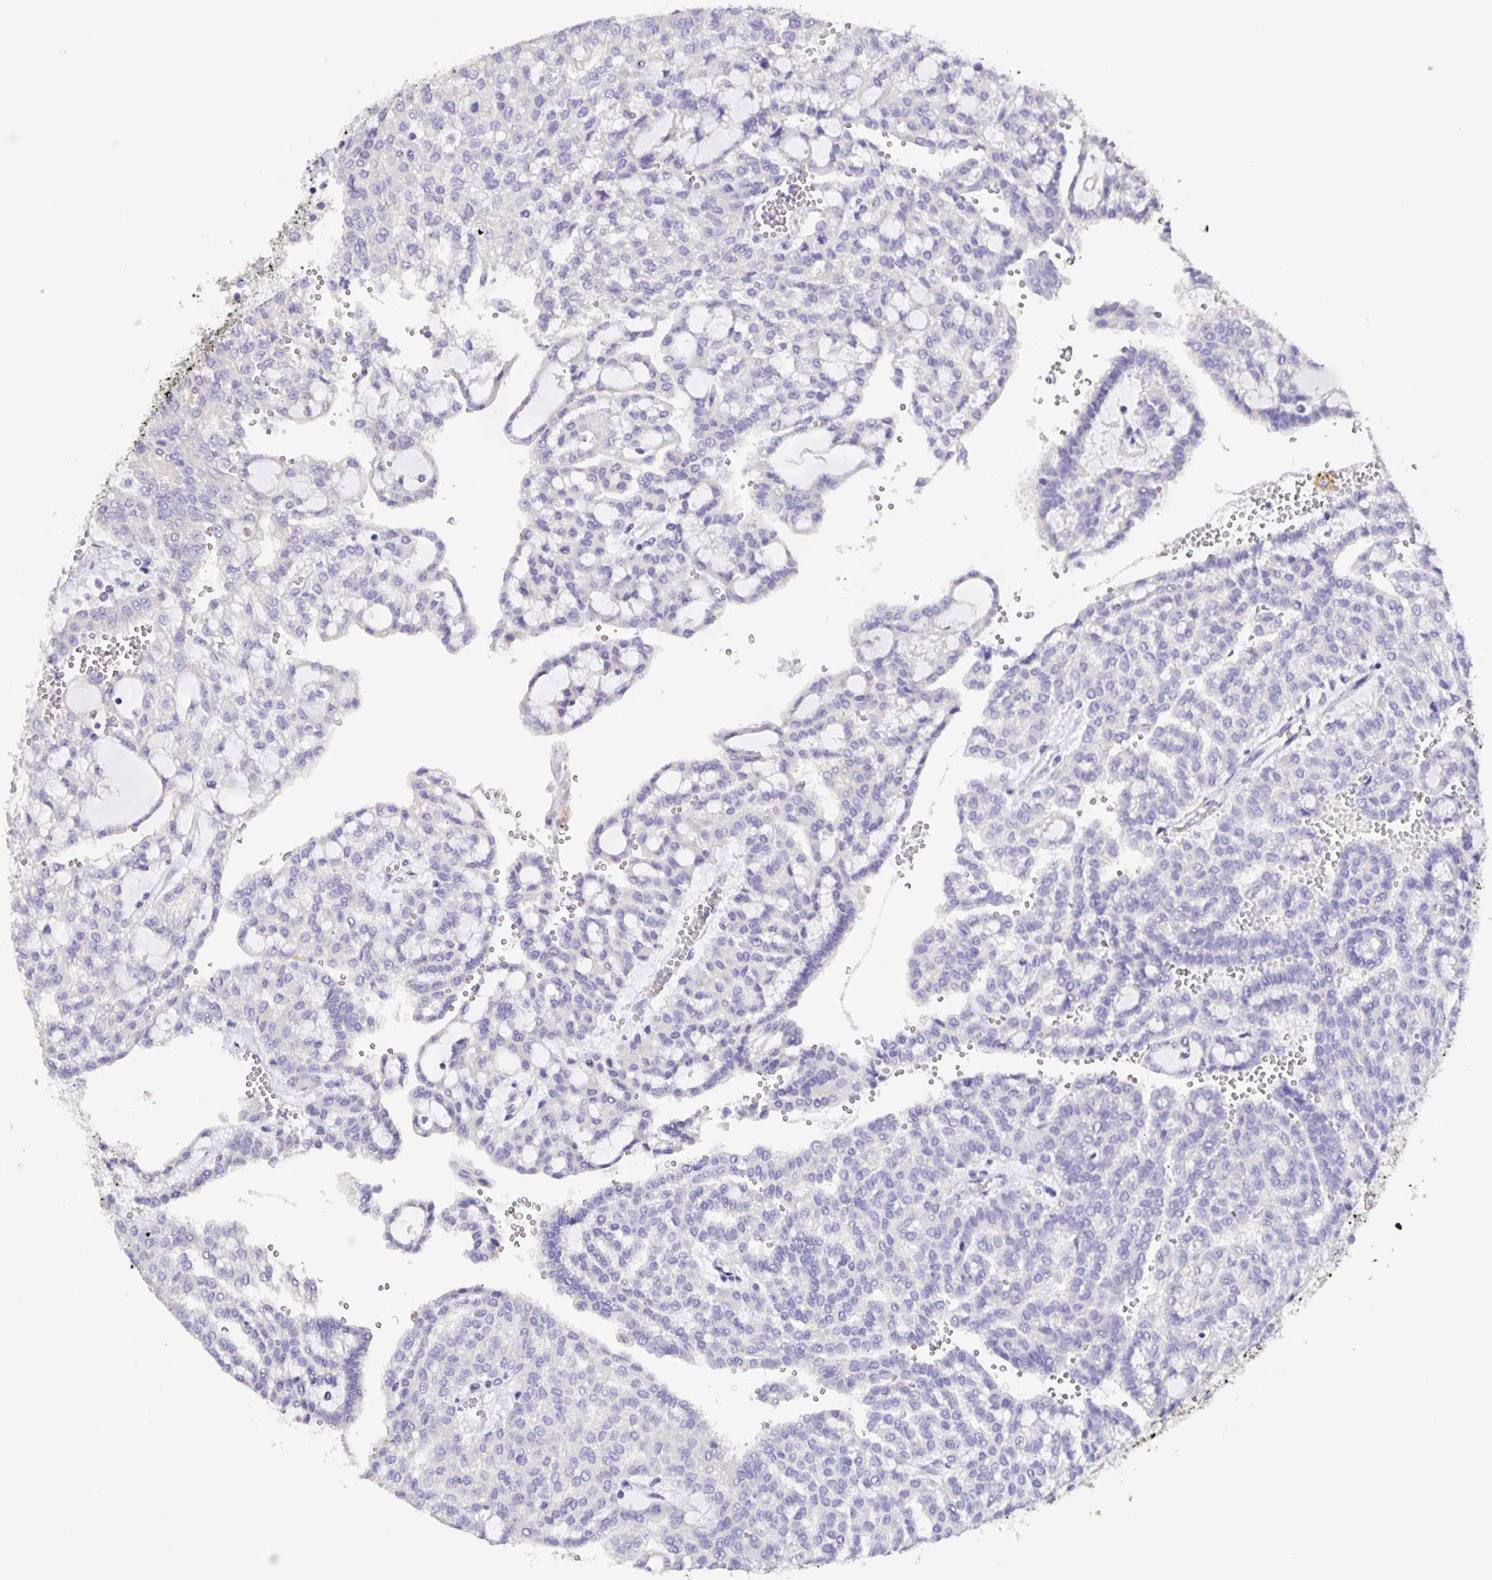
{"staining": {"intensity": "negative", "quantity": "none", "location": "none"}, "tissue": "renal cancer", "cell_type": "Tumor cells", "image_type": "cancer", "snomed": [{"axis": "morphology", "description": "Adenocarcinoma, NOS"}, {"axis": "topography", "description": "Kidney"}], "caption": "DAB immunohistochemical staining of renal cancer exhibits no significant expression in tumor cells. (Brightfield microscopy of DAB immunohistochemistry (IHC) at high magnification).", "gene": "PRR36", "patient": {"sex": "male", "age": 63}}